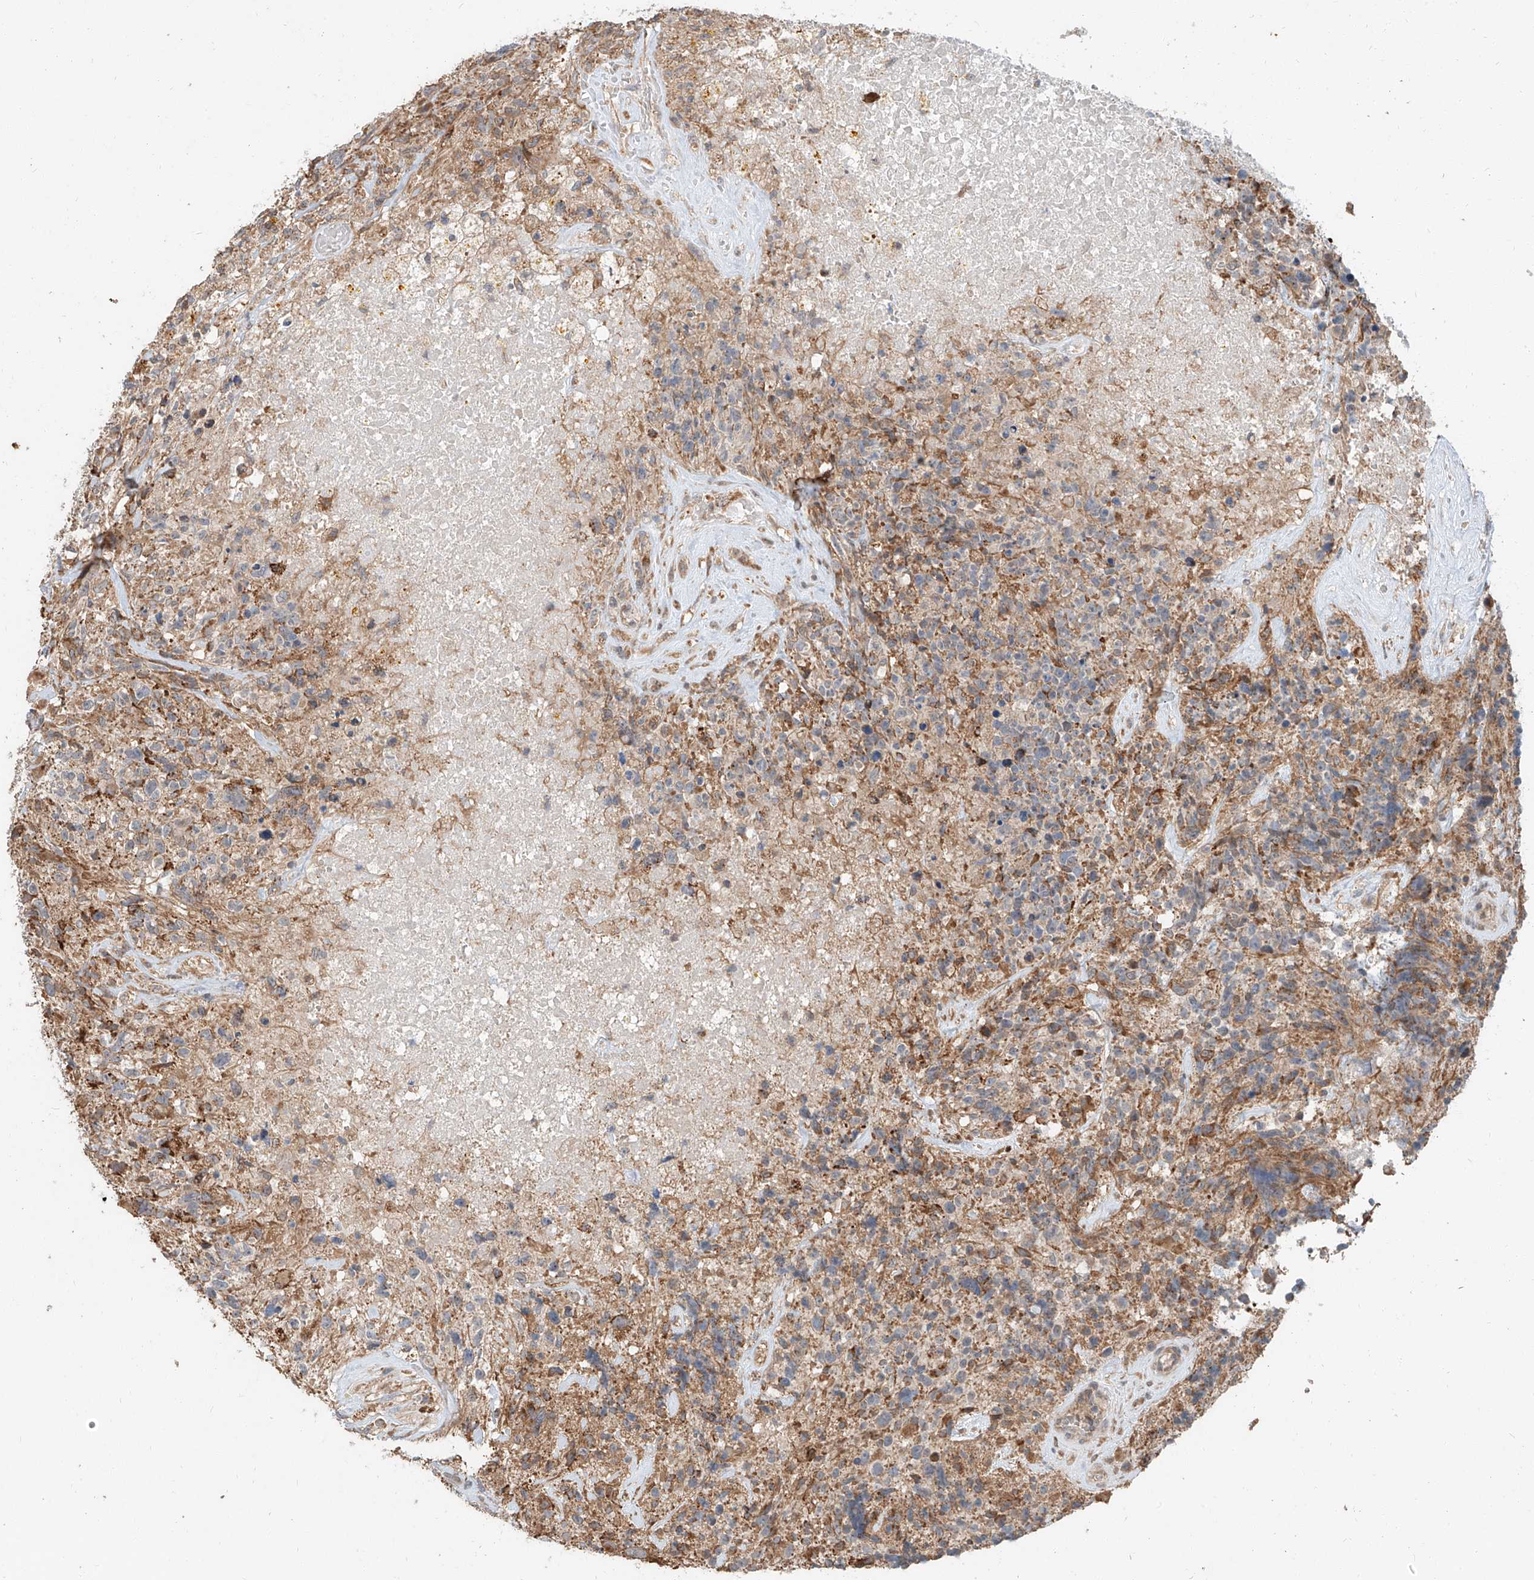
{"staining": {"intensity": "weak", "quantity": "<25%", "location": "cytoplasmic/membranous"}, "tissue": "glioma", "cell_type": "Tumor cells", "image_type": "cancer", "snomed": [{"axis": "morphology", "description": "Glioma, malignant, High grade"}, {"axis": "topography", "description": "Brain"}], "caption": "There is no significant staining in tumor cells of malignant glioma (high-grade).", "gene": "STX19", "patient": {"sex": "male", "age": 69}}